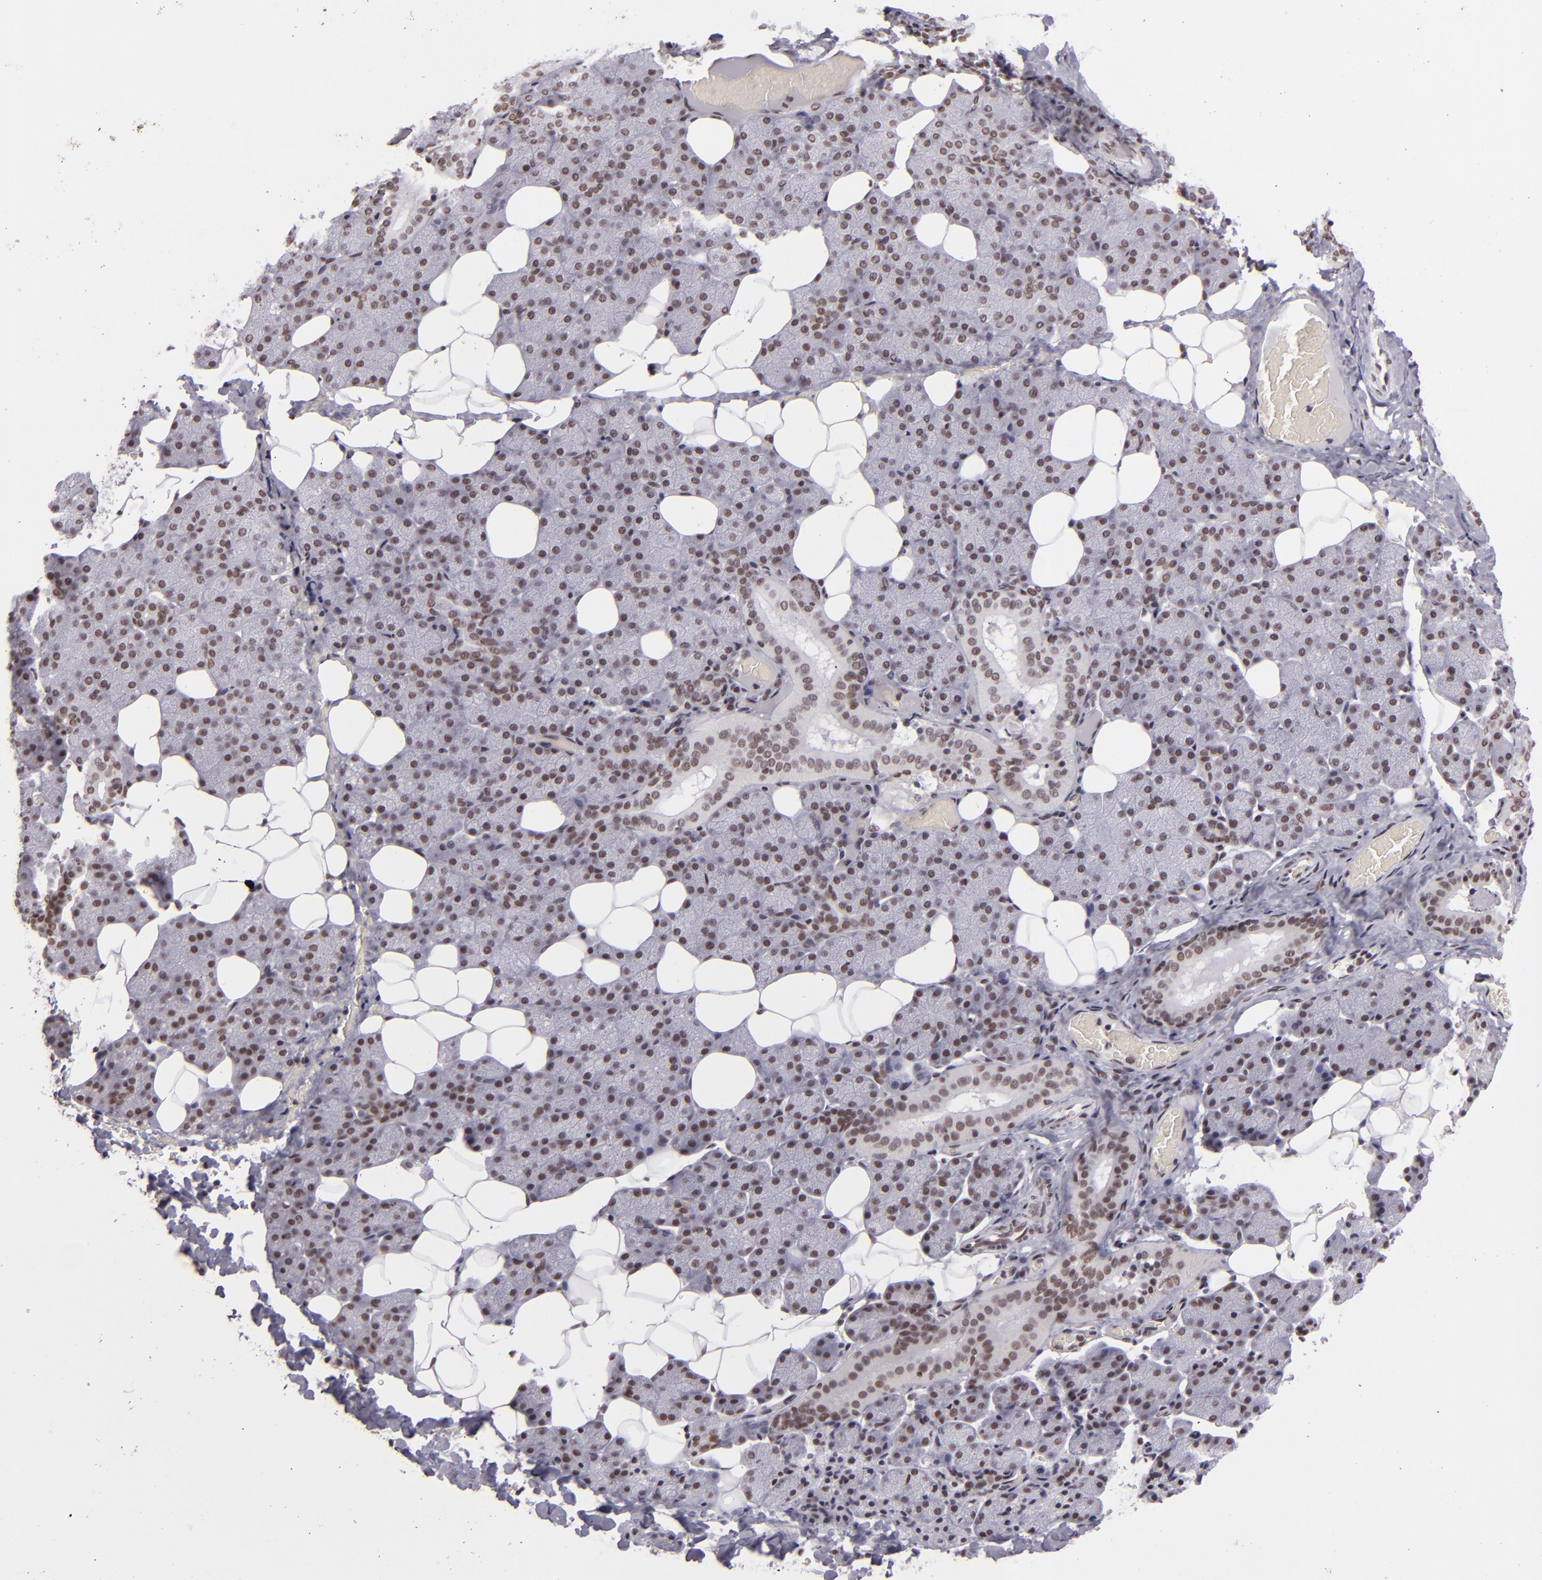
{"staining": {"intensity": "weak", "quantity": ">75%", "location": "nuclear"}, "tissue": "salivary gland", "cell_type": "Glandular cells", "image_type": "normal", "snomed": [{"axis": "morphology", "description": "Normal tissue, NOS"}, {"axis": "topography", "description": "Lymph node"}, {"axis": "topography", "description": "Salivary gland"}], "caption": "Immunohistochemical staining of benign salivary gland exhibits weak nuclear protein positivity in approximately >75% of glandular cells.", "gene": "BRD8", "patient": {"sex": "male", "age": 8}}